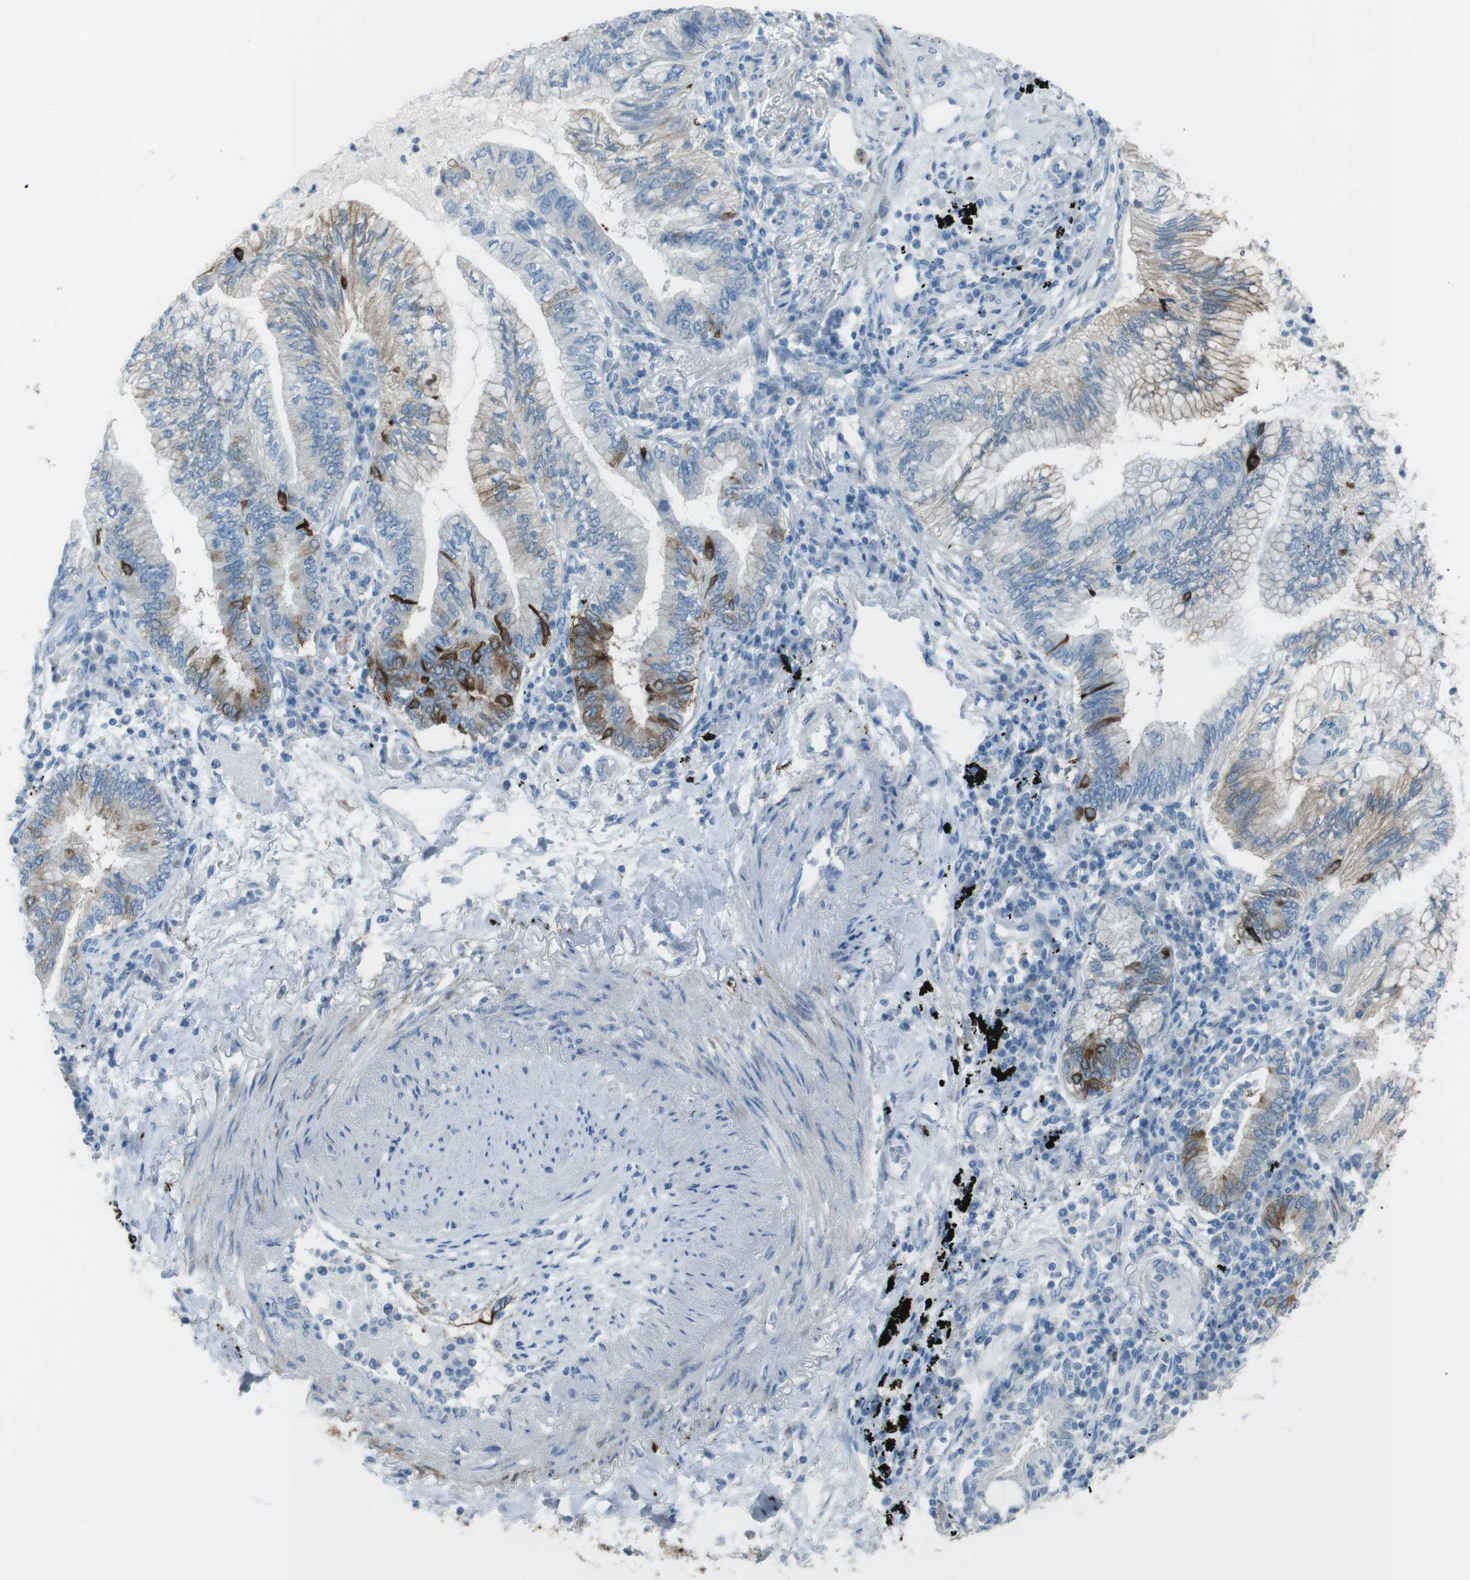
{"staining": {"intensity": "strong", "quantity": "<25%", "location": "cytoplasmic/membranous"}, "tissue": "lung cancer", "cell_type": "Tumor cells", "image_type": "cancer", "snomed": [{"axis": "morphology", "description": "Normal tissue, NOS"}, {"axis": "morphology", "description": "Adenocarcinoma, NOS"}, {"axis": "topography", "description": "Bronchus"}, {"axis": "topography", "description": "Lung"}], "caption": "Immunohistochemistry (IHC) histopathology image of neoplastic tissue: lung cancer (adenocarcinoma) stained using immunohistochemistry reveals medium levels of strong protein expression localized specifically in the cytoplasmic/membranous of tumor cells, appearing as a cytoplasmic/membranous brown color.", "gene": "TUBB2A", "patient": {"sex": "female", "age": 70}}